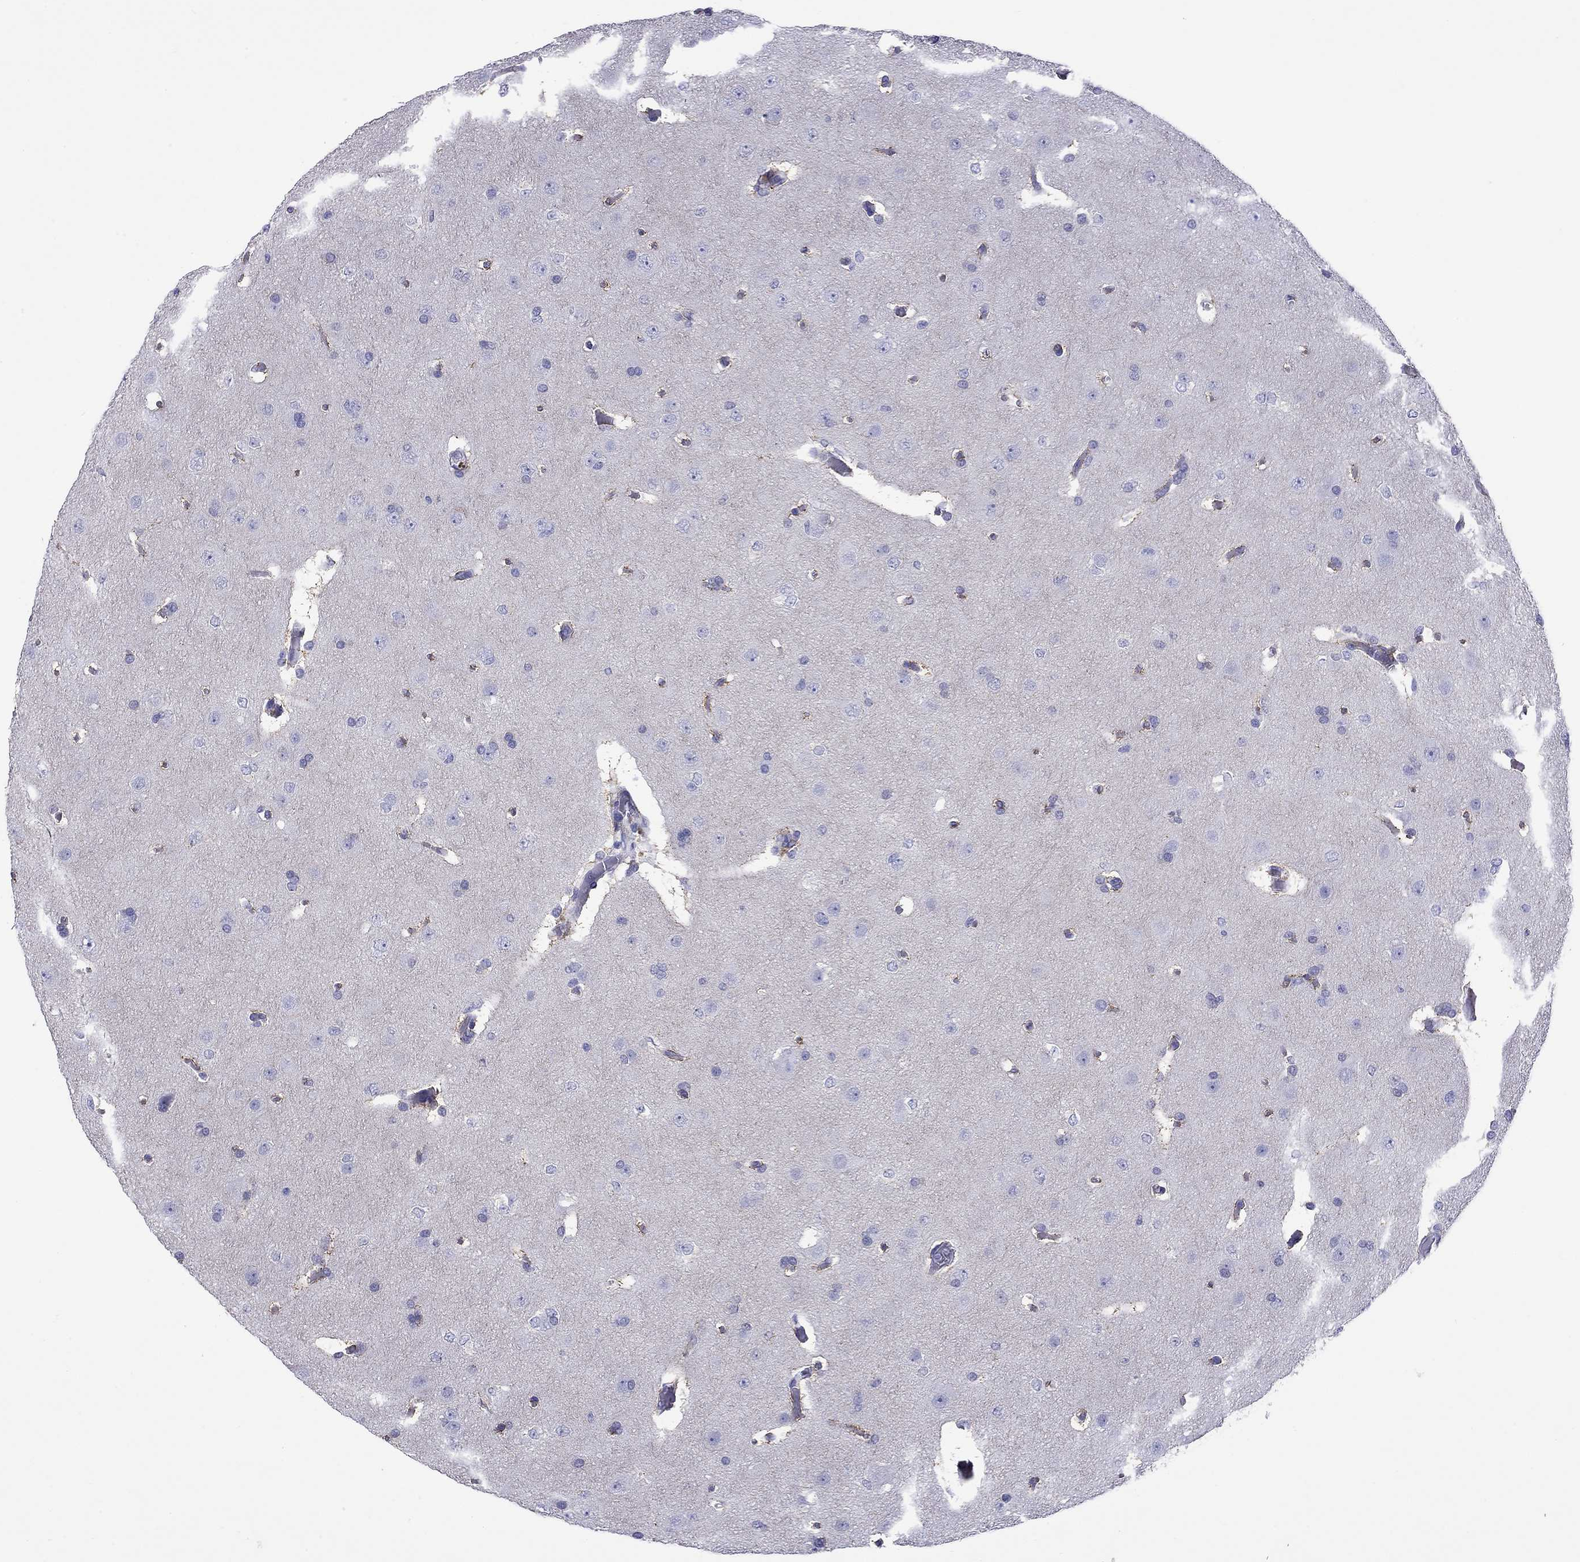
{"staining": {"intensity": "negative", "quantity": "none", "location": "none"}, "tissue": "glioma", "cell_type": "Tumor cells", "image_type": "cancer", "snomed": [{"axis": "morphology", "description": "Glioma, malignant, Low grade"}, {"axis": "topography", "description": "Brain"}], "caption": "A histopathology image of malignant glioma (low-grade) stained for a protein displays no brown staining in tumor cells.", "gene": "KIAA2012", "patient": {"sex": "female", "age": 32}}